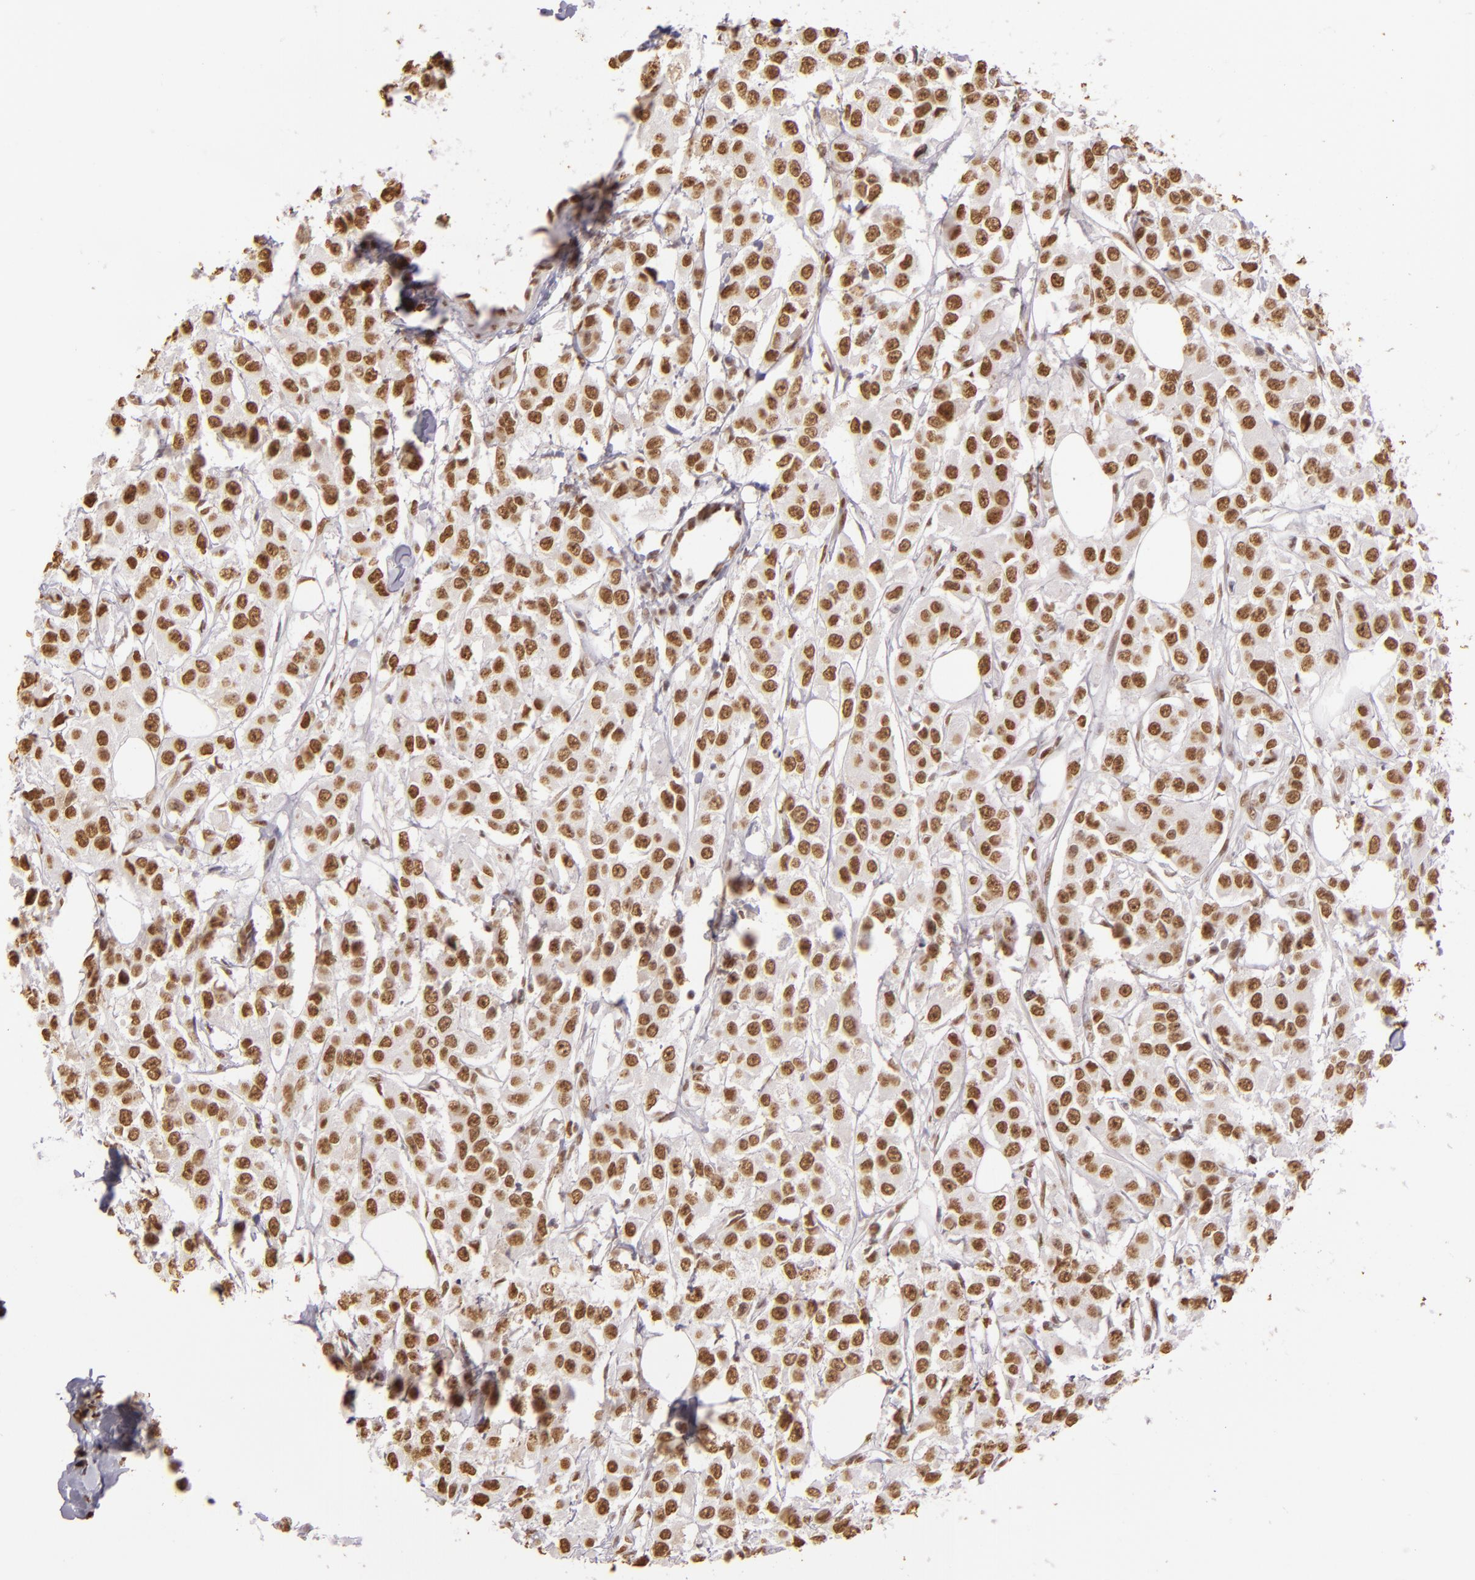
{"staining": {"intensity": "moderate", "quantity": ">75%", "location": "nuclear"}, "tissue": "breast cancer", "cell_type": "Tumor cells", "image_type": "cancer", "snomed": [{"axis": "morphology", "description": "Duct carcinoma"}, {"axis": "topography", "description": "Breast"}], "caption": "This is an image of immunohistochemistry (IHC) staining of intraductal carcinoma (breast), which shows moderate expression in the nuclear of tumor cells.", "gene": "PAPOLA", "patient": {"sex": "female", "age": 58}}